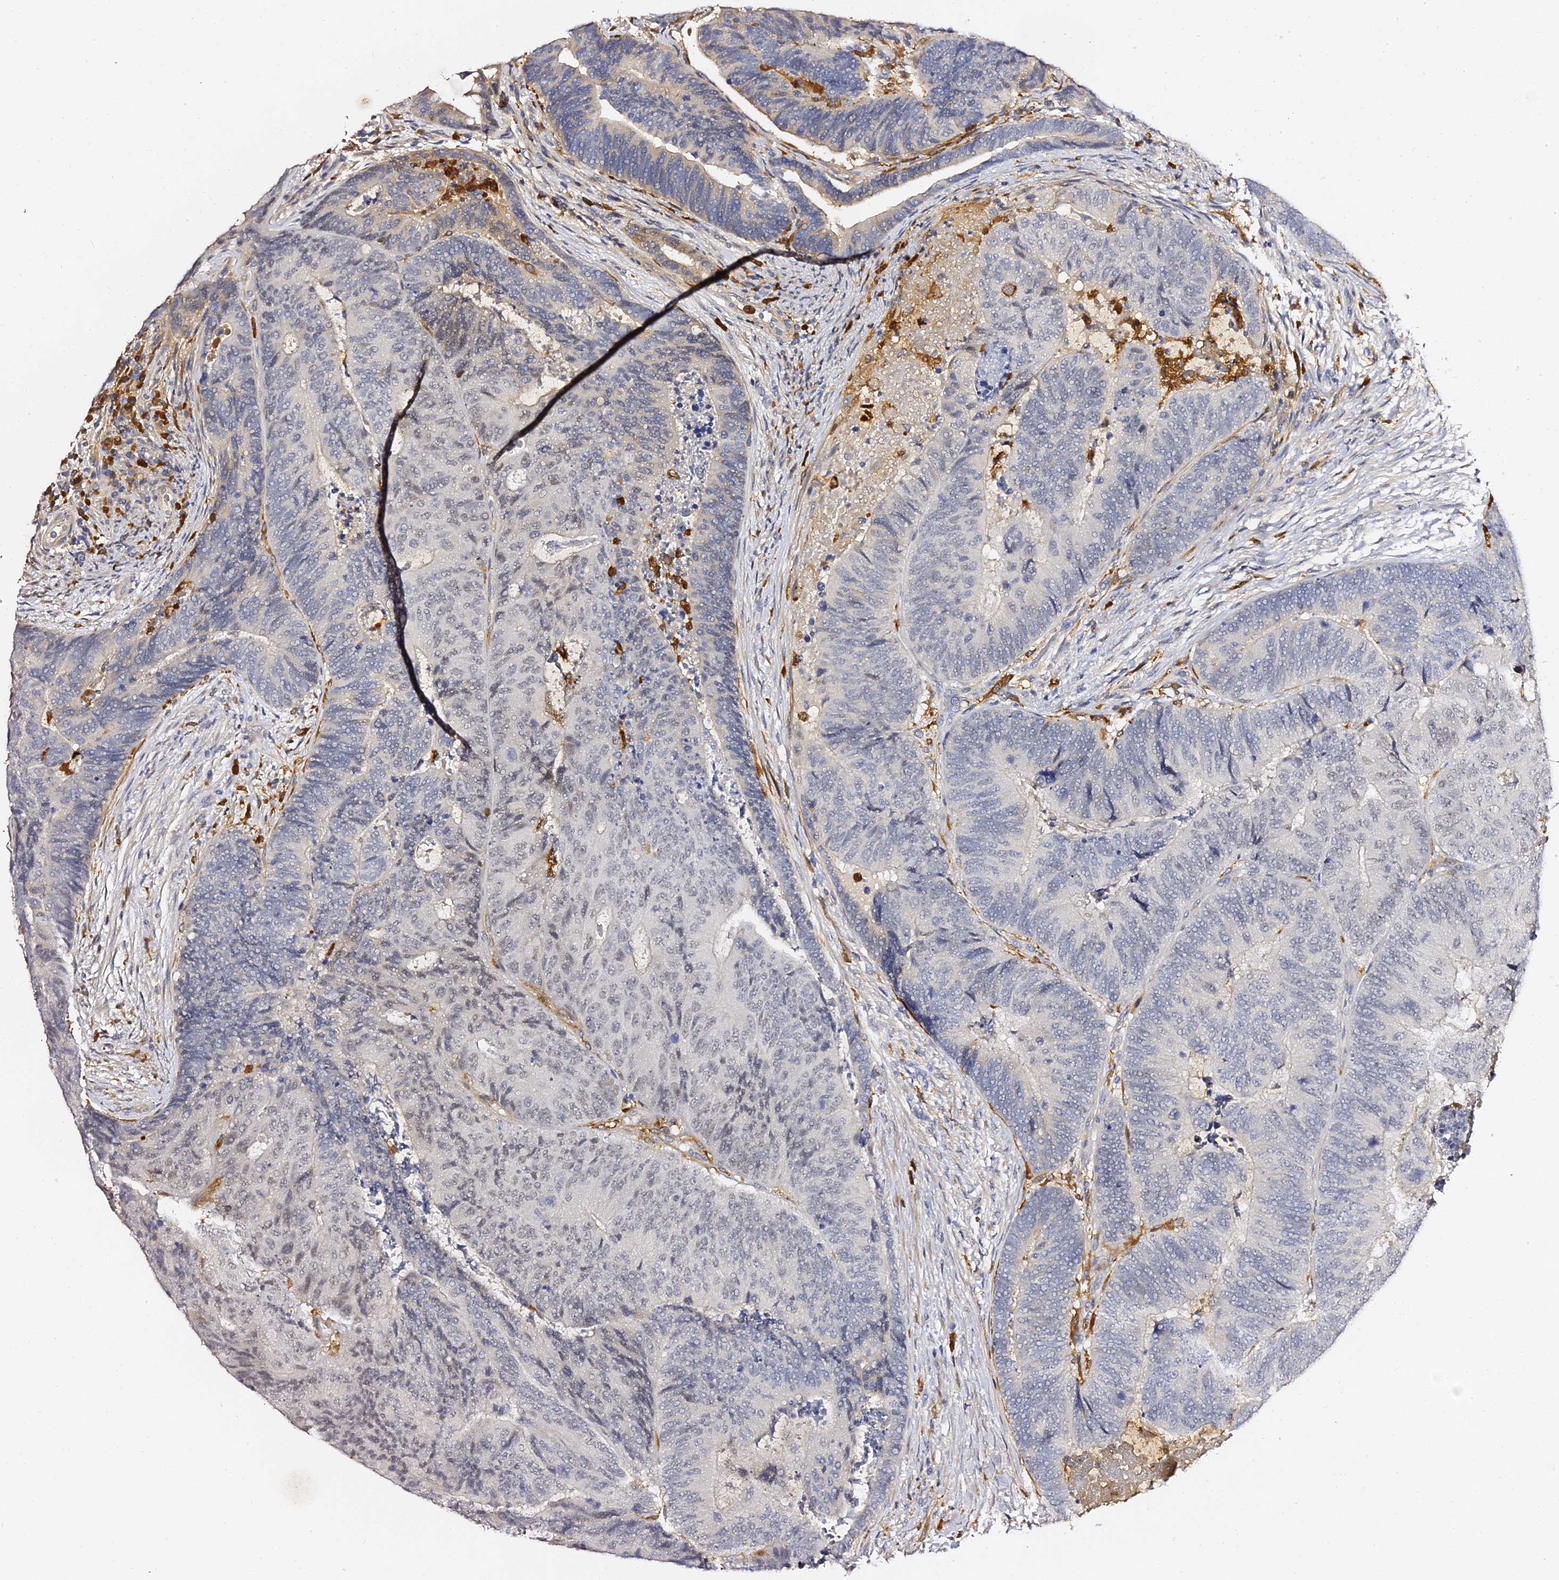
{"staining": {"intensity": "weak", "quantity": "<25%", "location": "nuclear"}, "tissue": "colorectal cancer", "cell_type": "Tumor cells", "image_type": "cancer", "snomed": [{"axis": "morphology", "description": "Adenocarcinoma, NOS"}, {"axis": "topography", "description": "Colon"}], "caption": "Immunohistochemistry image of neoplastic tissue: adenocarcinoma (colorectal) stained with DAB (3,3'-diaminobenzidine) shows no significant protein positivity in tumor cells.", "gene": "IL4I1", "patient": {"sex": "female", "age": 67}}